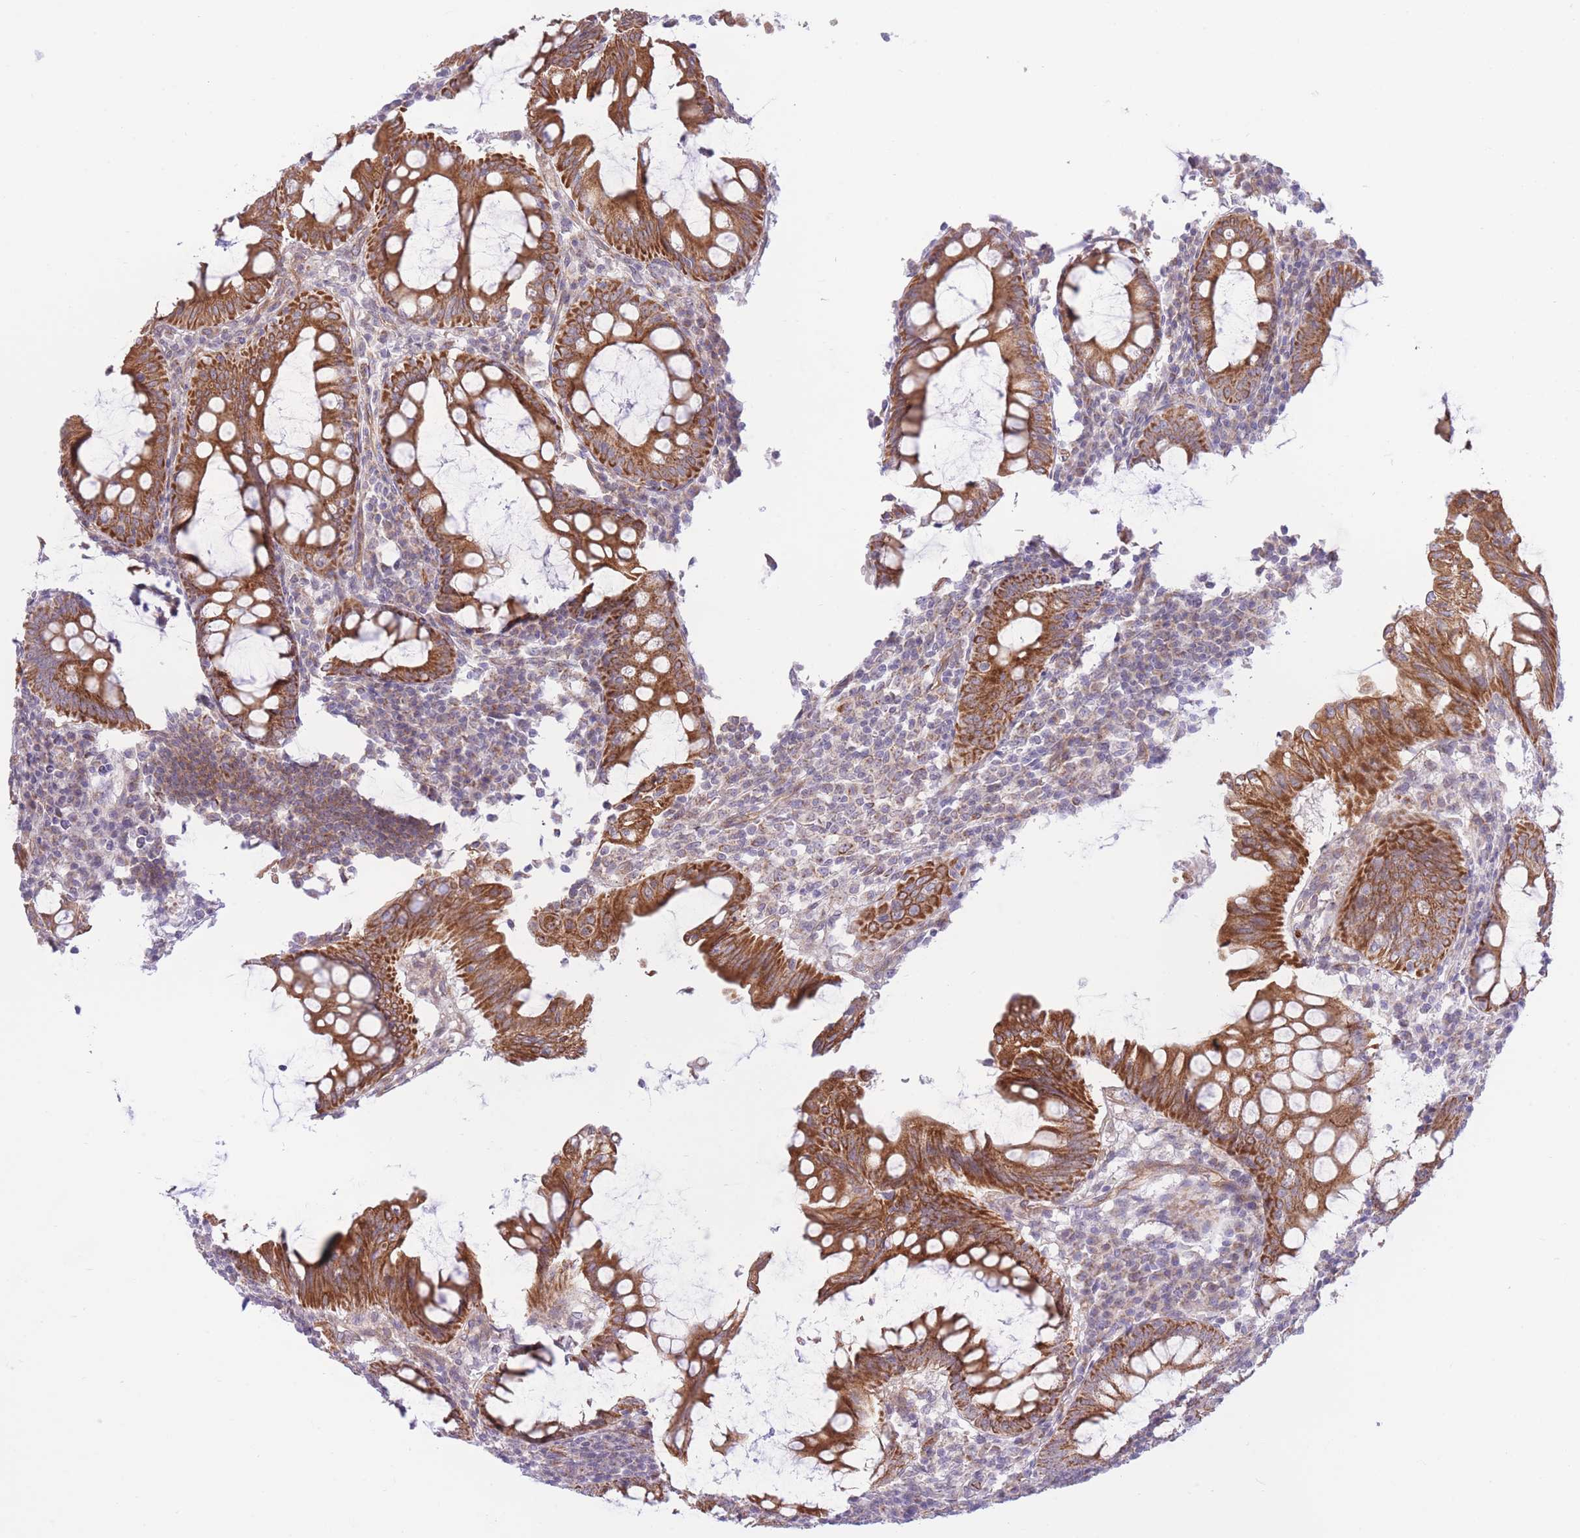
{"staining": {"intensity": "strong", "quantity": ">75%", "location": "cytoplasmic/membranous"}, "tissue": "appendix", "cell_type": "Glandular cells", "image_type": "normal", "snomed": [{"axis": "morphology", "description": "Normal tissue, NOS"}, {"axis": "topography", "description": "Appendix"}], "caption": "Immunohistochemical staining of benign appendix demonstrates high levels of strong cytoplasmic/membranous positivity in about >75% of glandular cells. Nuclei are stained in blue.", "gene": "MRPS31", "patient": {"sex": "male", "age": 83}}